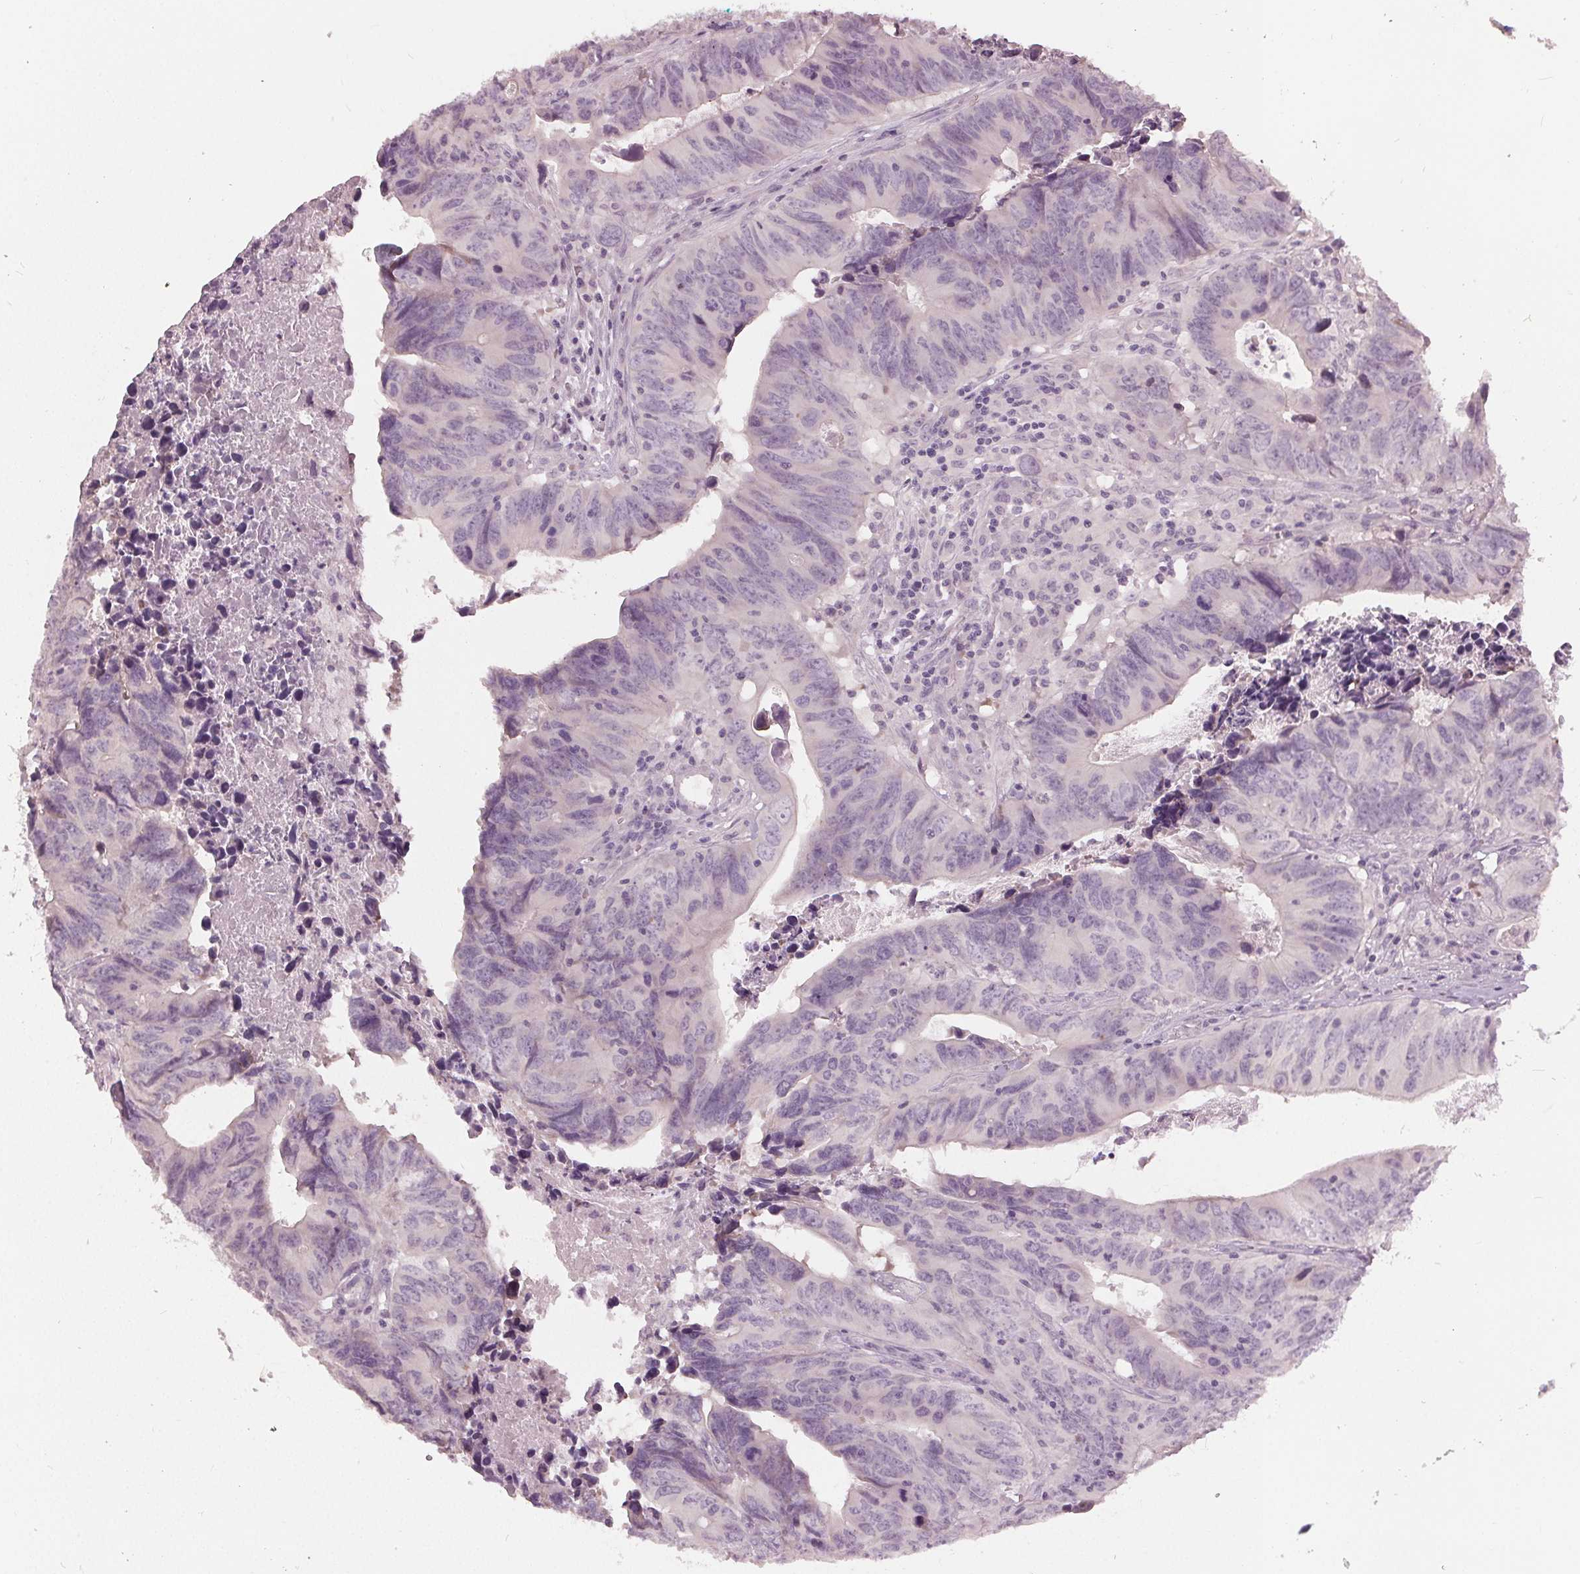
{"staining": {"intensity": "negative", "quantity": "none", "location": "none"}, "tissue": "colorectal cancer", "cell_type": "Tumor cells", "image_type": "cancer", "snomed": [{"axis": "morphology", "description": "Adenocarcinoma, NOS"}, {"axis": "topography", "description": "Colon"}], "caption": "Immunohistochemistry (IHC) image of neoplastic tissue: colorectal cancer stained with DAB shows no significant protein staining in tumor cells. (DAB immunohistochemistry visualized using brightfield microscopy, high magnification).", "gene": "KLK13", "patient": {"sex": "female", "age": 82}}